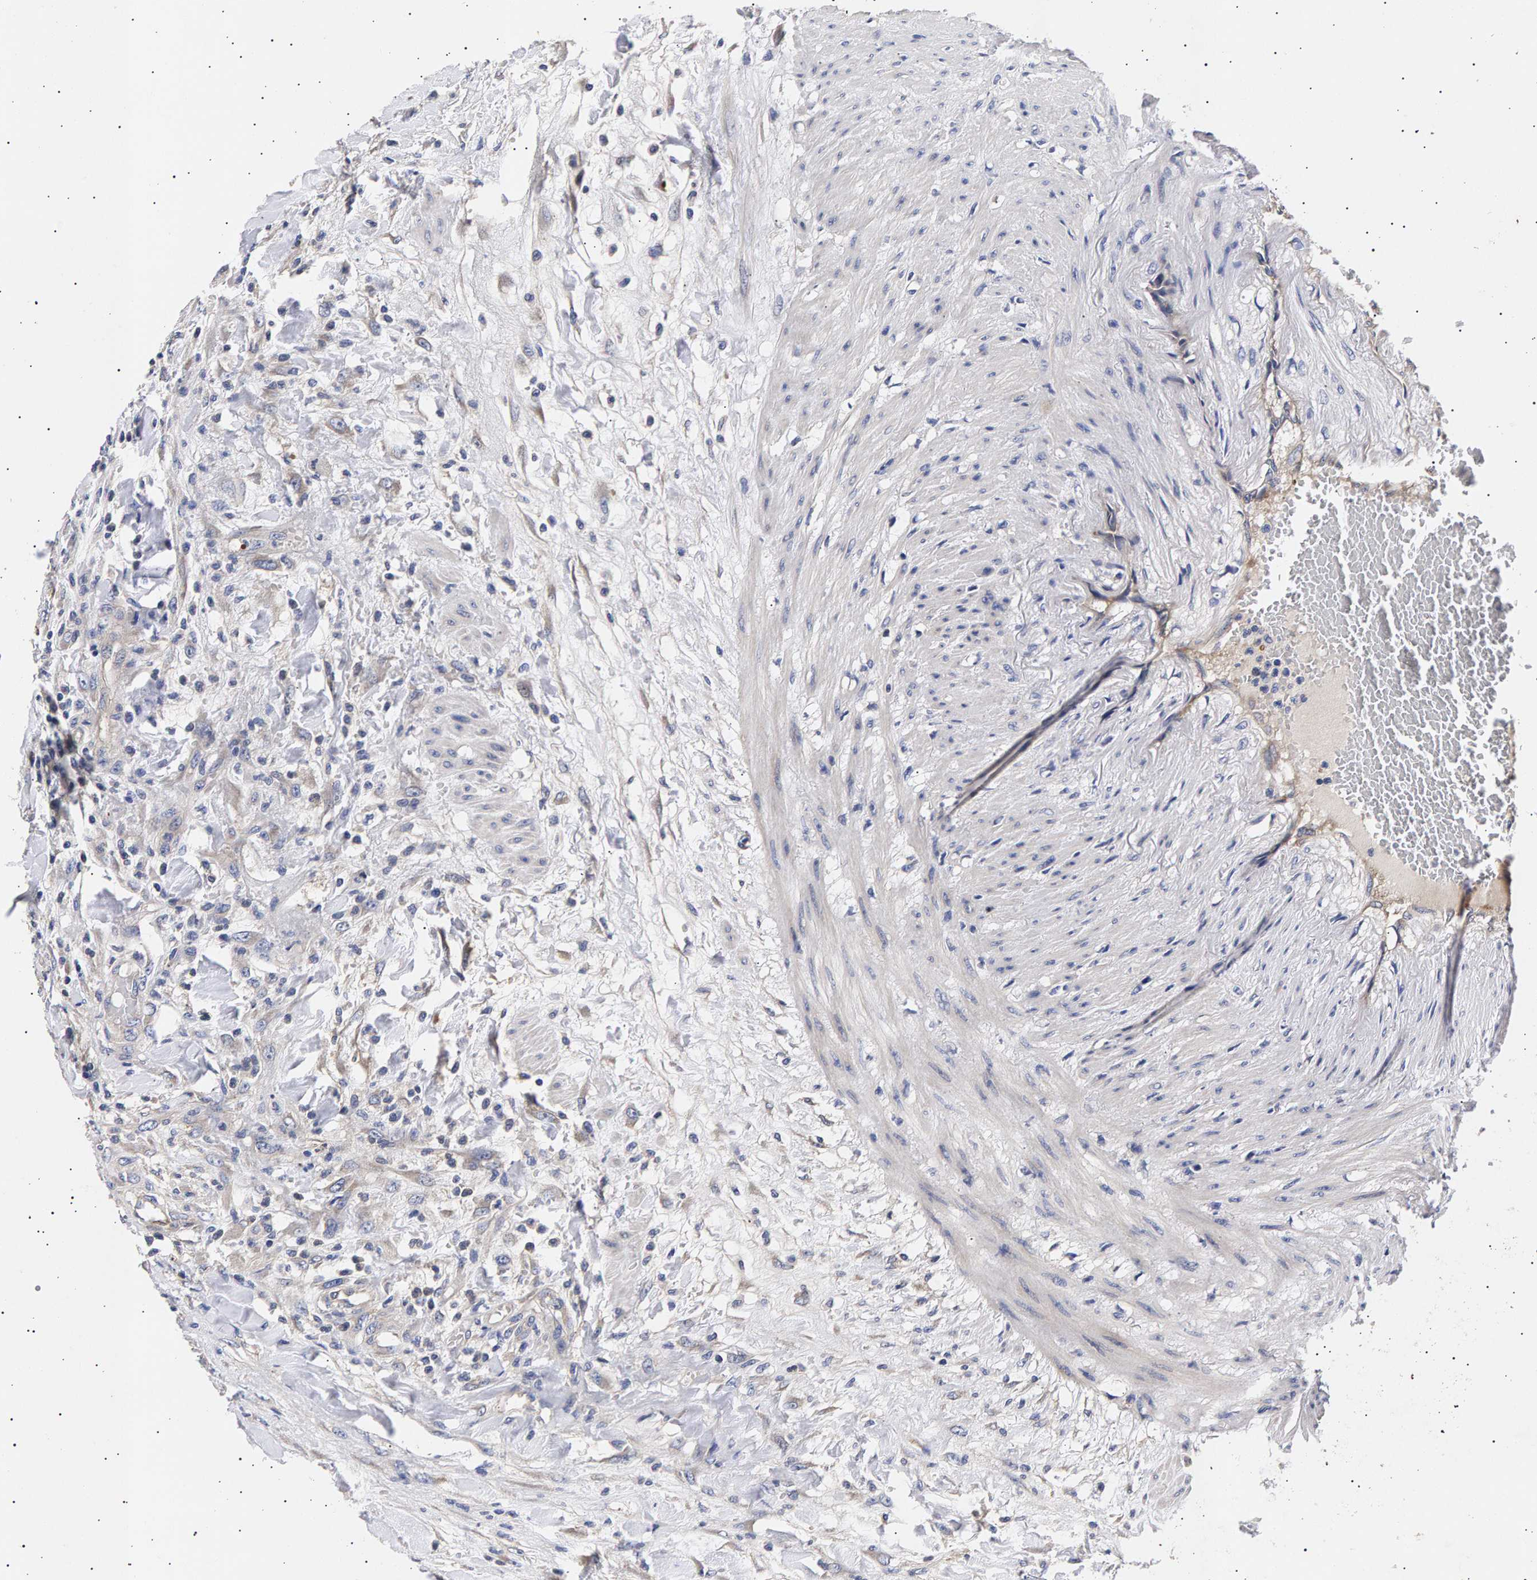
{"staining": {"intensity": "negative", "quantity": "none", "location": "none"}, "tissue": "testis cancer", "cell_type": "Tumor cells", "image_type": "cancer", "snomed": [{"axis": "morphology", "description": "Seminoma, NOS"}, {"axis": "topography", "description": "Testis"}], "caption": "Photomicrograph shows no protein expression in tumor cells of seminoma (testis) tissue.", "gene": "ANKRD40", "patient": {"sex": "male", "age": 59}}